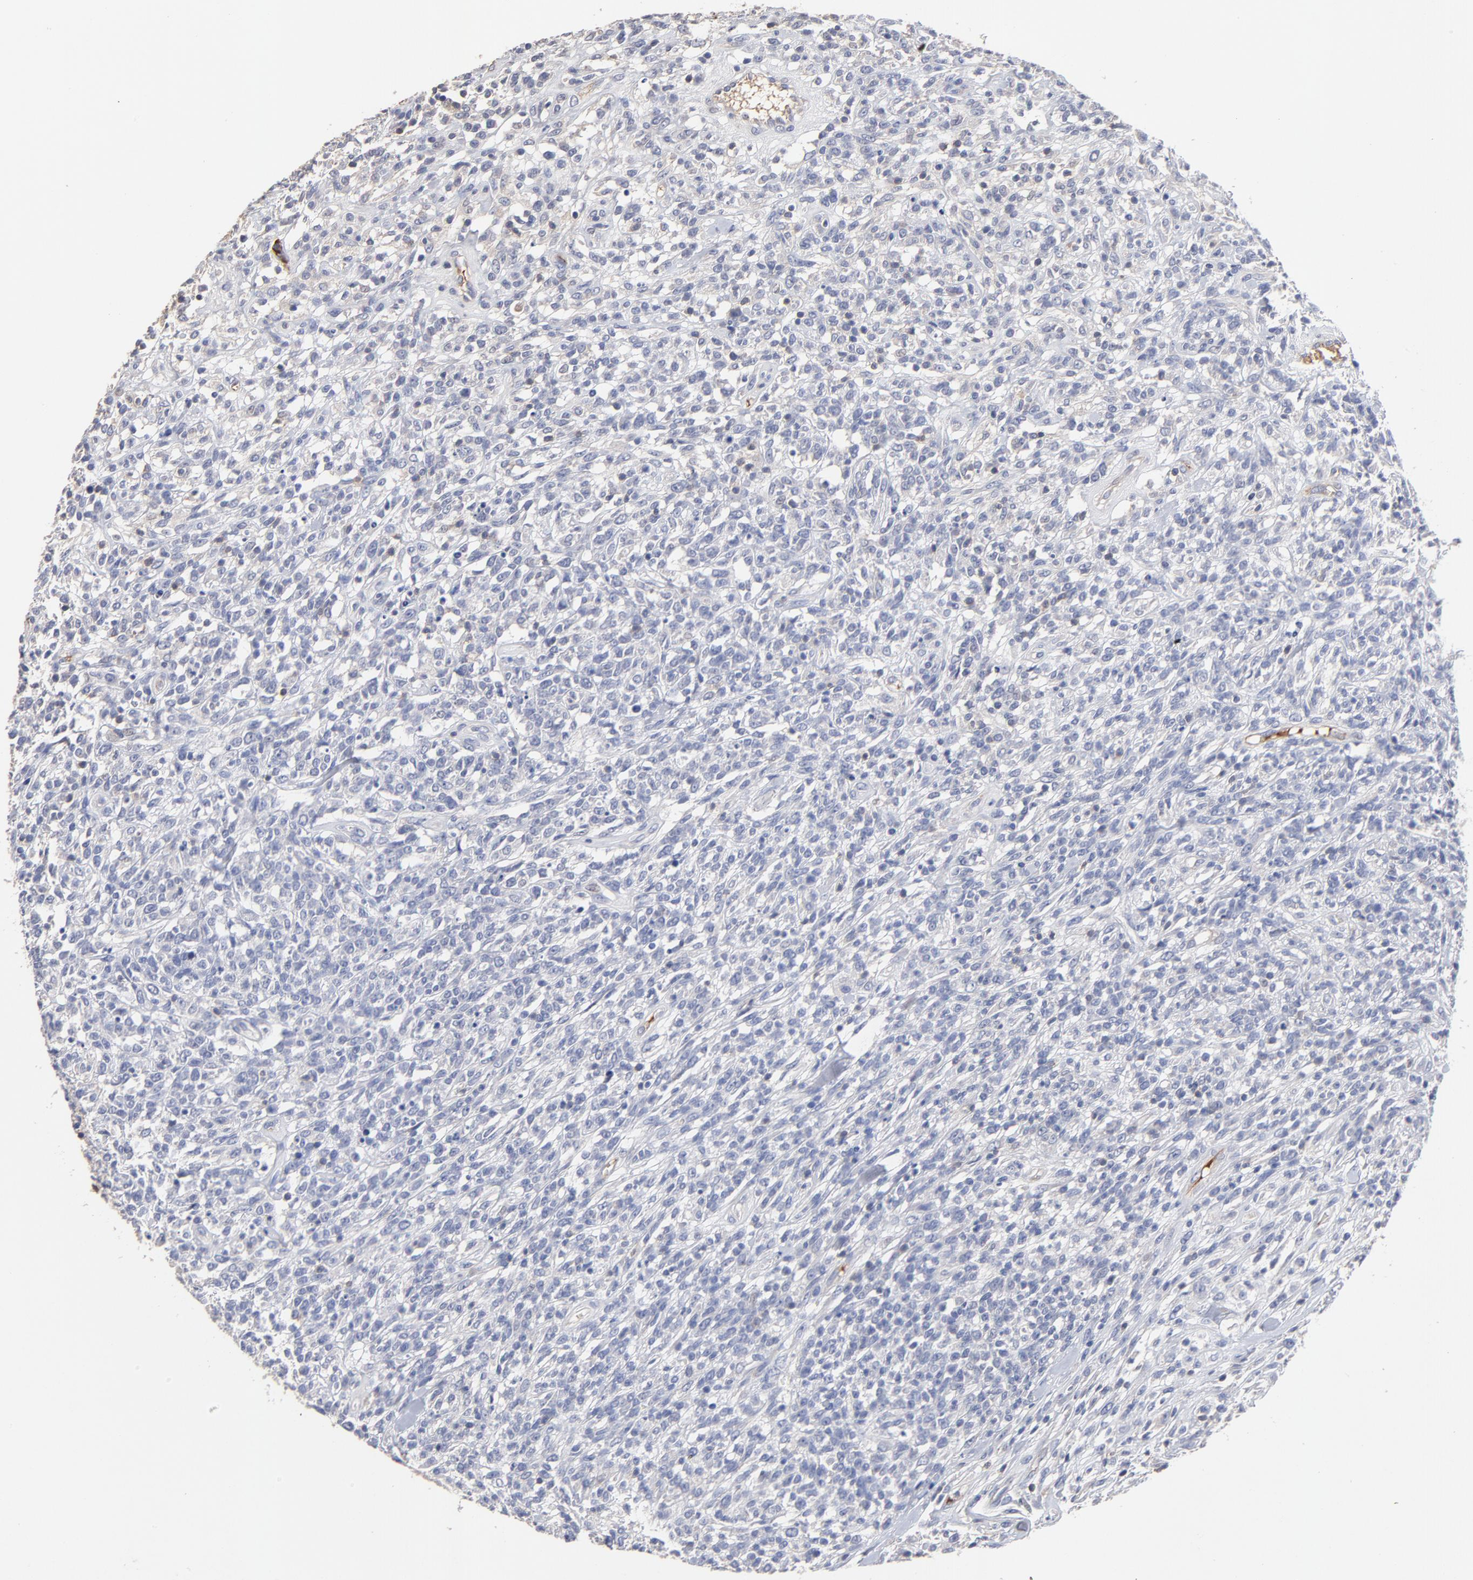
{"staining": {"intensity": "negative", "quantity": "none", "location": "none"}, "tissue": "lymphoma", "cell_type": "Tumor cells", "image_type": "cancer", "snomed": [{"axis": "morphology", "description": "Malignant lymphoma, non-Hodgkin's type, High grade"}, {"axis": "topography", "description": "Lymph node"}], "caption": "High magnification brightfield microscopy of malignant lymphoma, non-Hodgkin's type (high-grade) stained with DAB (3,3'-diaminobenzidine) (brown) and counterstained with hematoxylin (blue): tumor cells show no significant staining.", "gene": "TRAT1", "patient": {"sex": "female", "age": 73}}